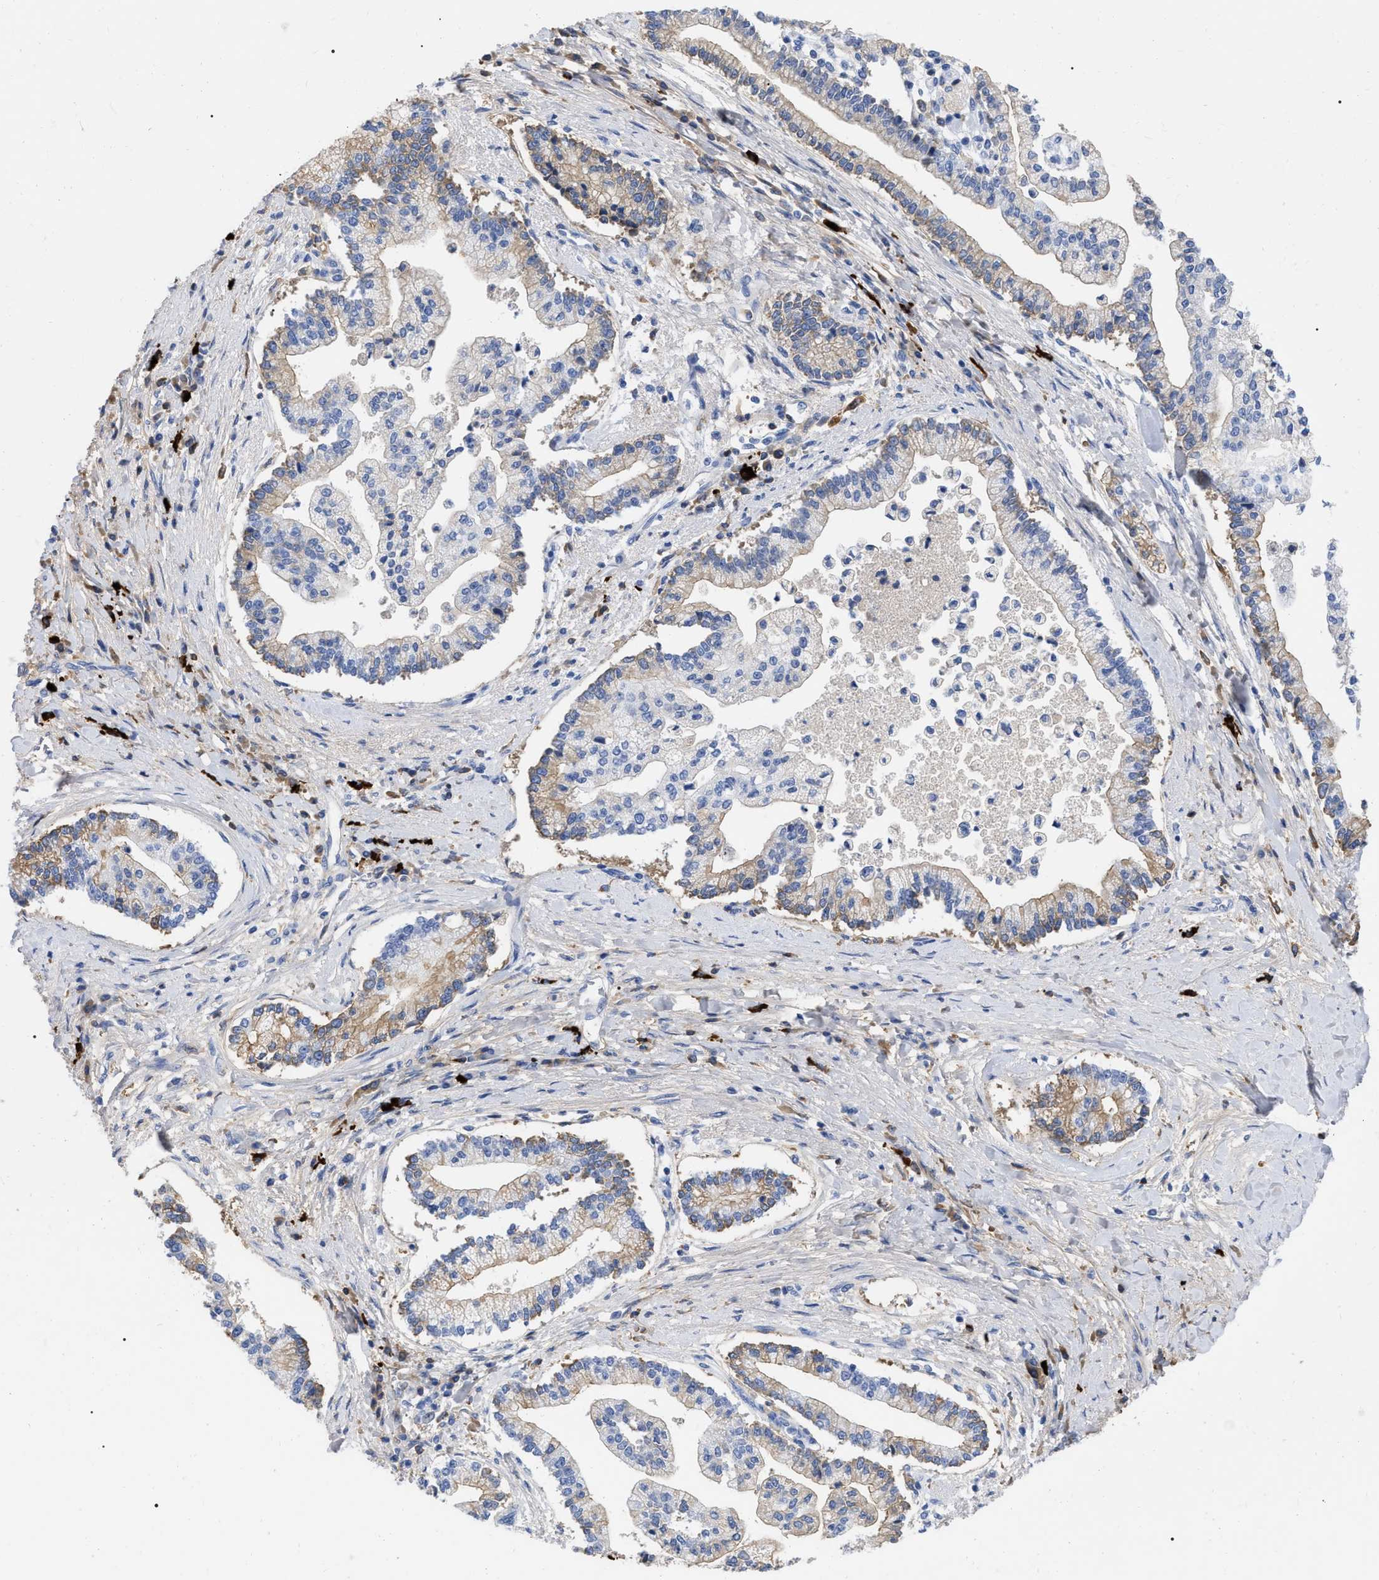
{"staining": {"intensity": "weak", "quantity": "25%-75%", "location": "cytoplasmic/membranous"}, "tissue": "liver cancer", "cell_type": "Tumor cells", "image_type": "cancer", "snomed": [{"axis": "morphology", "description": "Cholangiocarcinoma"}, {"axis": "topography", "description": "Liver"}], "caption": "Liver cancer stained for a protein demonstrates weak cytoplasmic/membranous positivity in tumor cells.", "gene": "IGHV5-51", "patient": {"sex": "male", "age": 50}}